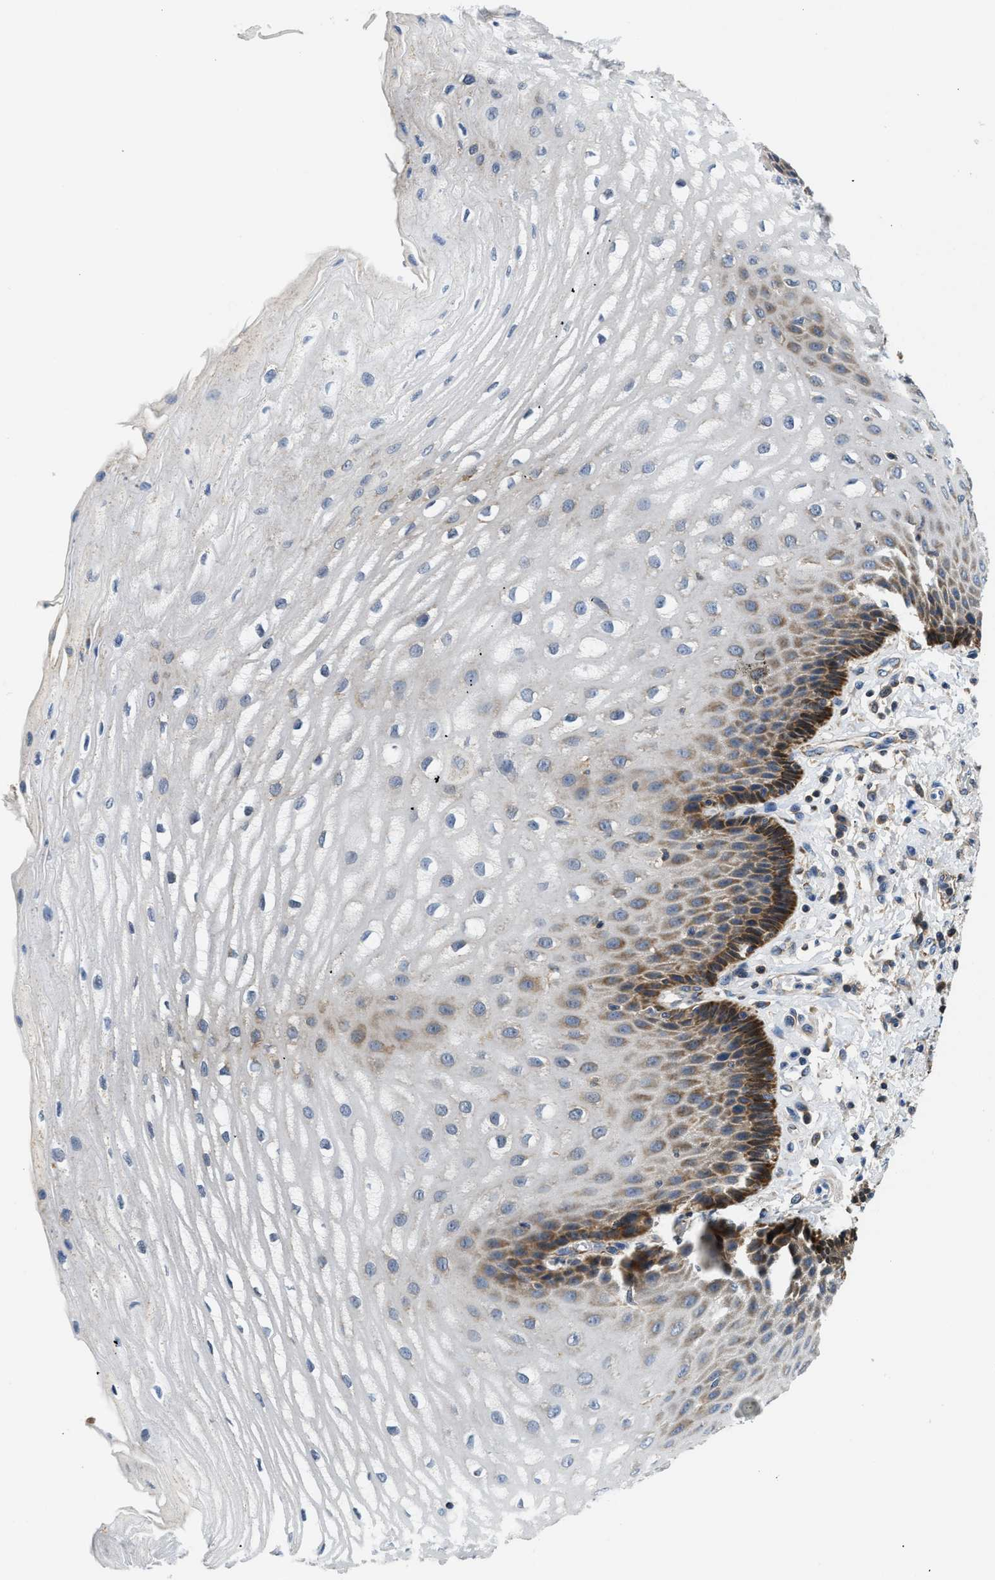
{"staining": {"intensity": "moderate", "quantity": "<25%", "location": "cytoplasmic/membranous"}, "tissue": "esophagus", "cell_type": "Squamous epithelial cells", "image_type": "normal", "snomed": [{"axis": "morphology", "description": "Normal tissue, NOS"}, {"axis": "topography", "description": "Esophagus"}], "caption": "This micrograph demonstrates IHC staining of benign esophagus, with low moderate cytoplasmic/membranous expression in about <25% of squamous epithelial cells.", "gene": "CCM2", "patient": {"sex": "male", "age": 54}}